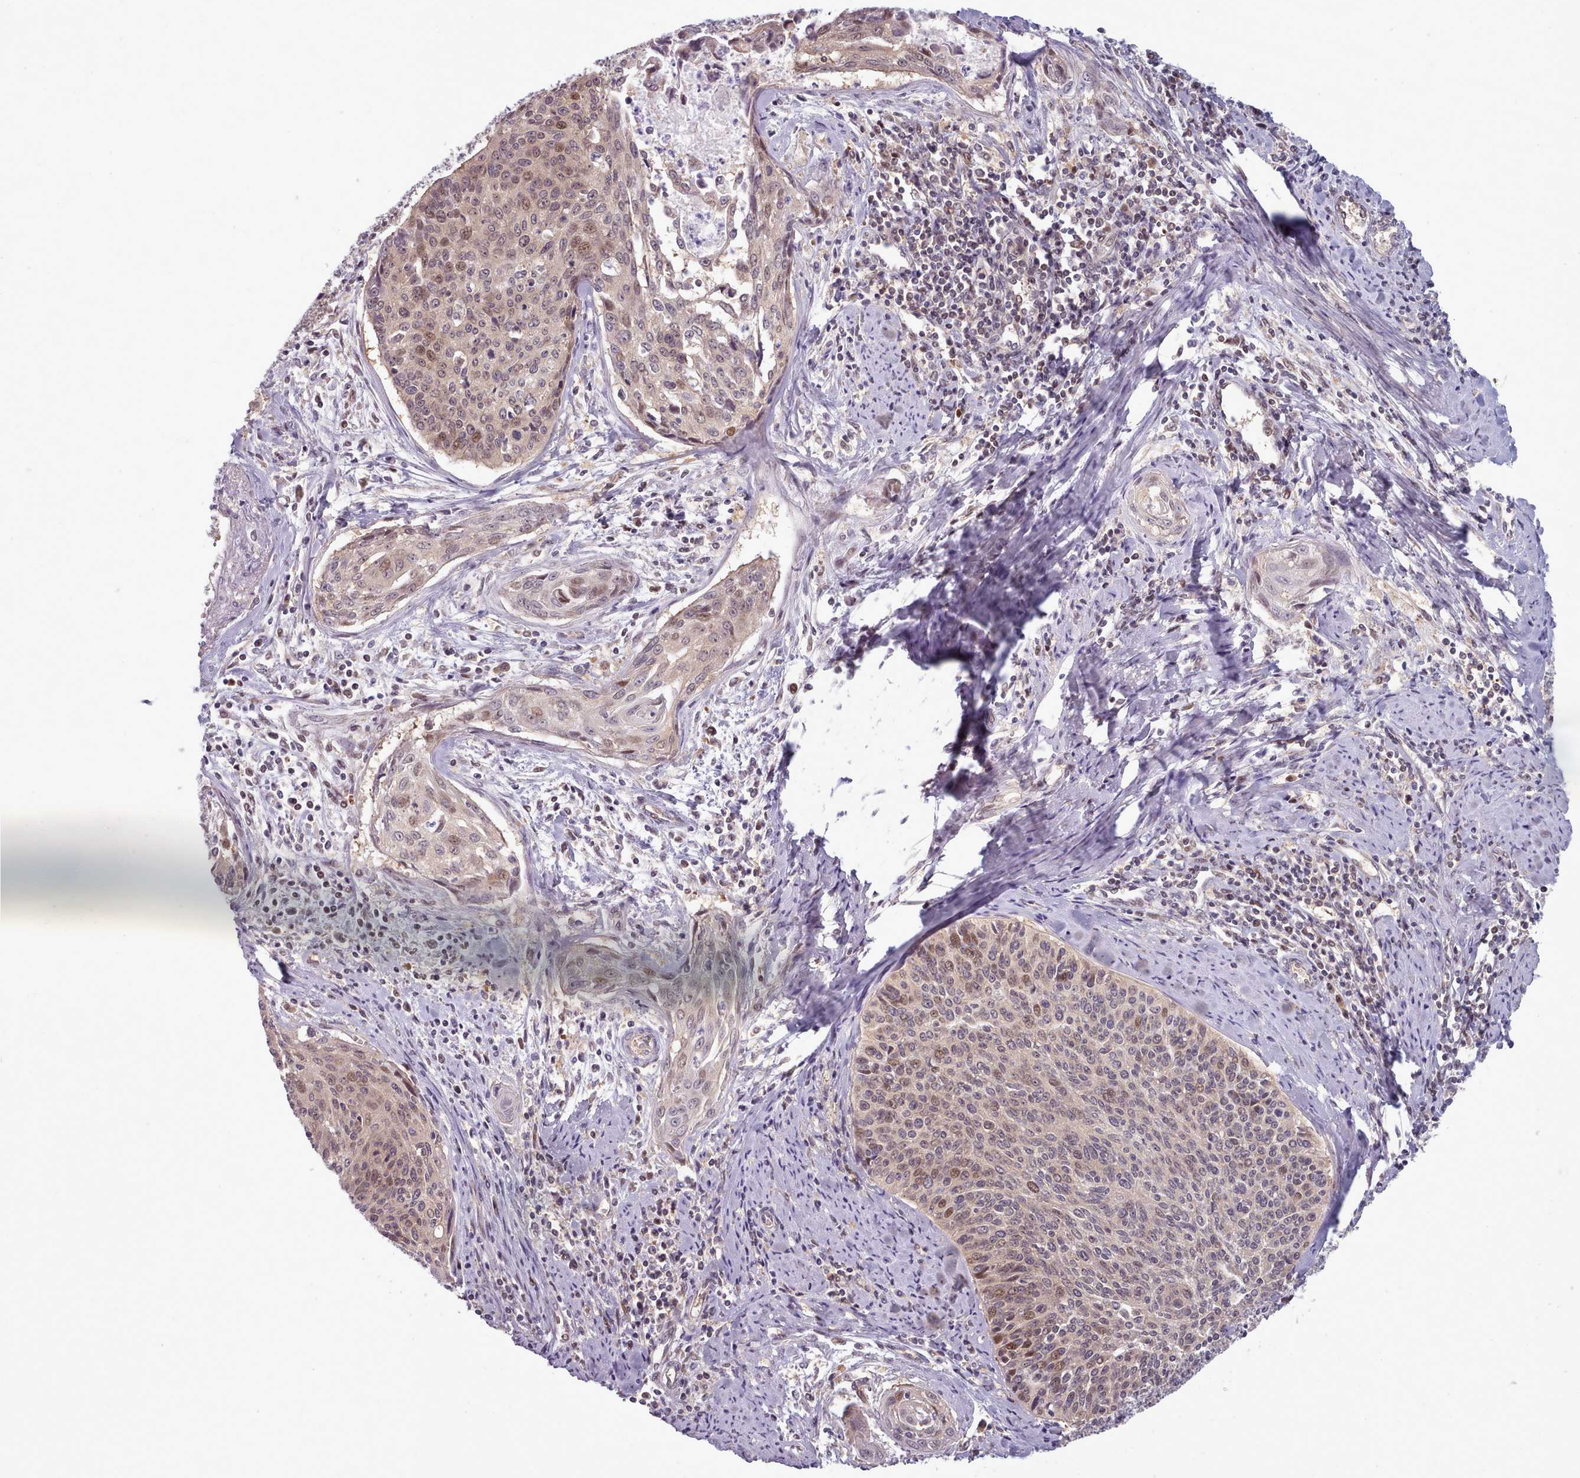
{"staining": {"intensity": "moderate", "quantity": "25%-75%", "location": "cytoplasmic/membranous,nuclear"}, "tissue": "cervical cancer", "cell_type": "Tumor cells", "image_type": "cancer", "snomed": [{"axis": "morphology", "description": "Squamous cell carcinoma, NOS"}, {"axis": "topography", "description": "Cervix"}], "caption": "Squamous cell carcinoma (cervical) stained for a protein (brown) exhibits moderate cytoplasmic/membranous and nuclear positive staining in approximately 25%-75% of tumor cells.", "gene": "CLNS1A", "patient": {"sex": "female", "age": 55}}